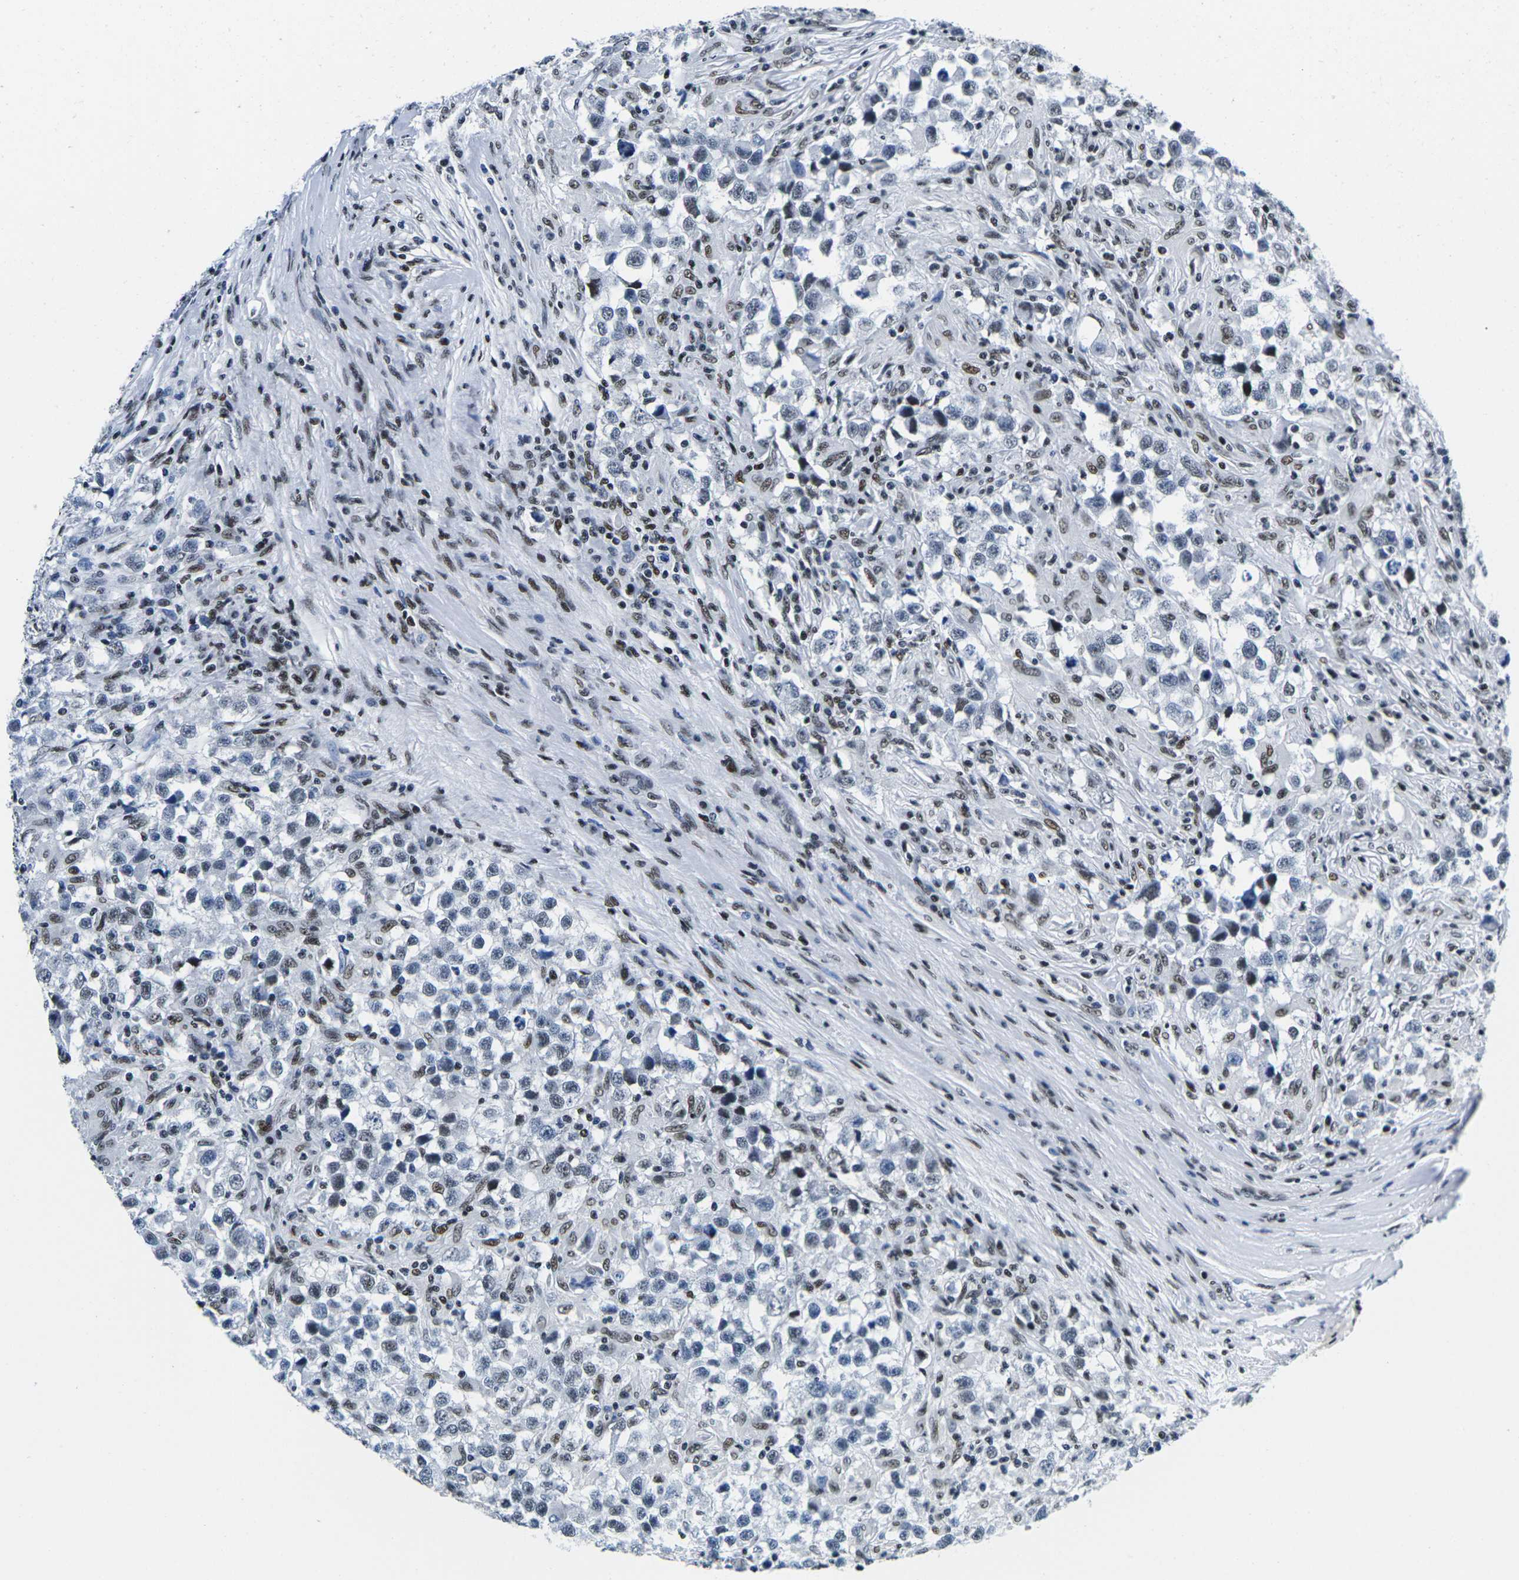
{"staining": {"intensity": "weak", "quantity": "<25%", "location": "nuclear"}, "tissue": "testis cancer", "cell_type": "Tumor cells", "image_type": "cancer", "snomed": [{"axis": "morphology", "description": "Carcinoma, Embryonal, NOS"}, {"axis": "topography", "description": "Testis"}], "caption": "DAB immunohistochemical staining of human testis cancer (embryonal carcinoma) exhibits no significant staining in tumor cells.", "gene": "ATF1", "patient": {"sex": "male", "age": 21}}